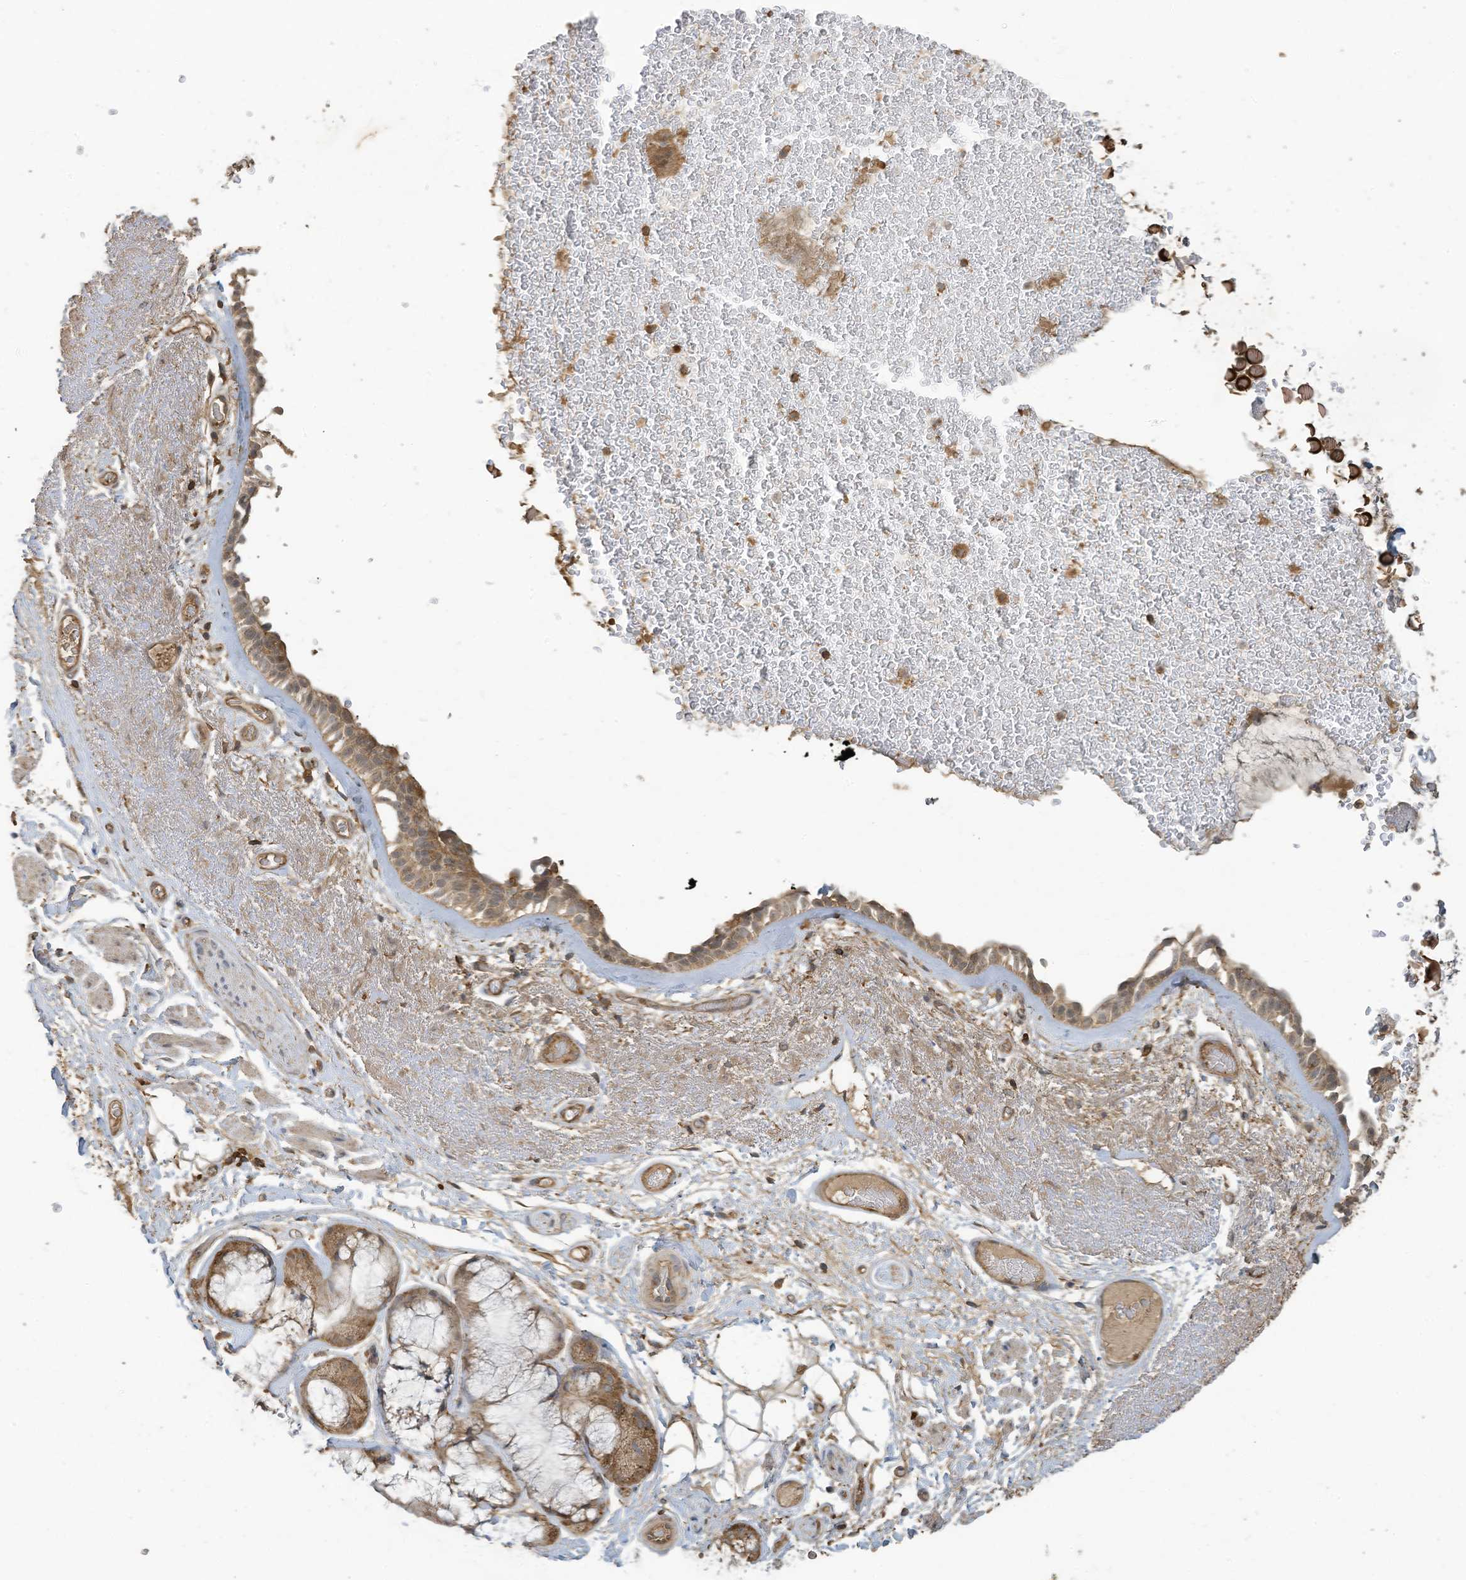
{"staining": {"intensity": "moderate", "quantity": ">75%", "location": "cytoplasmic/membranous"}, "tissue": "bronchus", "cell_type": "Respiratory epithelial cells", "image_type": "normal", "snomed": [{"axis": "morphology", "description": "Normal tissue, NOS"}, {"axis": "morphology", "description": "Squamous cell carcinoma, NOS"}, {"axis": "topography", "description": "Lymph node"}, {"axis": "topography", "description": "Bronchus"}, {"axis": "topography", "description": "Lung"}], "caption": "The micrograph displays staining of benign bronchus, revealing moderate cytoplasmic/membranous protein positivity (brown color) within respiratory epithelial cells.", "gene": "COX10", "patient": {"sex": "male", "age": 66}}